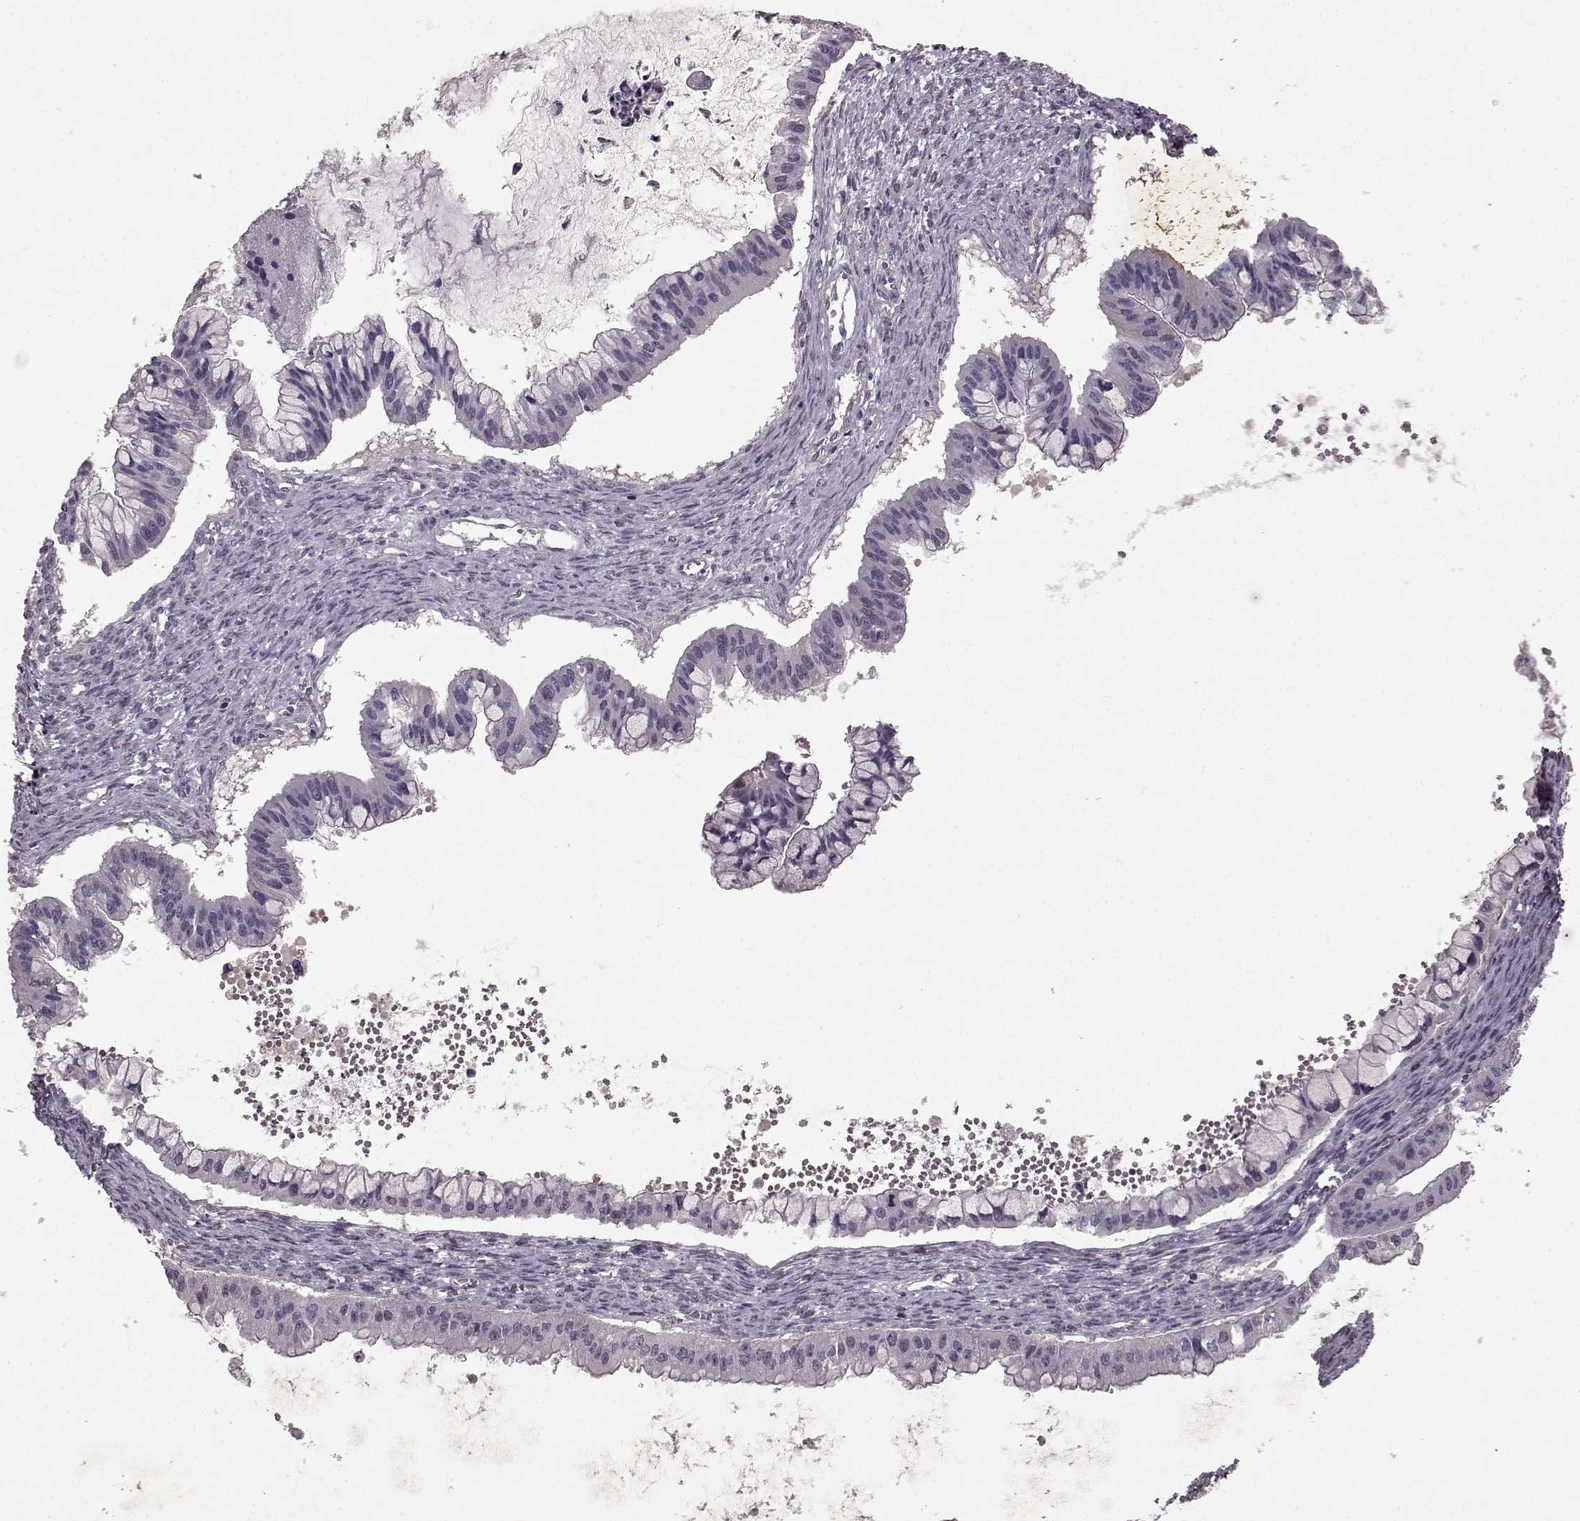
{"staining": {"intensity": "negative", "quantity": "none", "location": "none"}, "tissue": "ovarian cancer", "cell_type": "Tumor cells", "image_type": "cancer", "snomed": [{"axis": "morphology", "description": "Cystadenocarcinoma, mucinous, NOS"}, {"axis": "topography", "description": "Ovary"}], "caption": "Tumor cells show no significant staining in ovarian cancer (mucinous cystadenocarcinoma). (DAB IHC visualized using brightfield microscopy, high magnification).", "gene": "FRRS1L", "patient": {"sex": "female", "age": 72}}